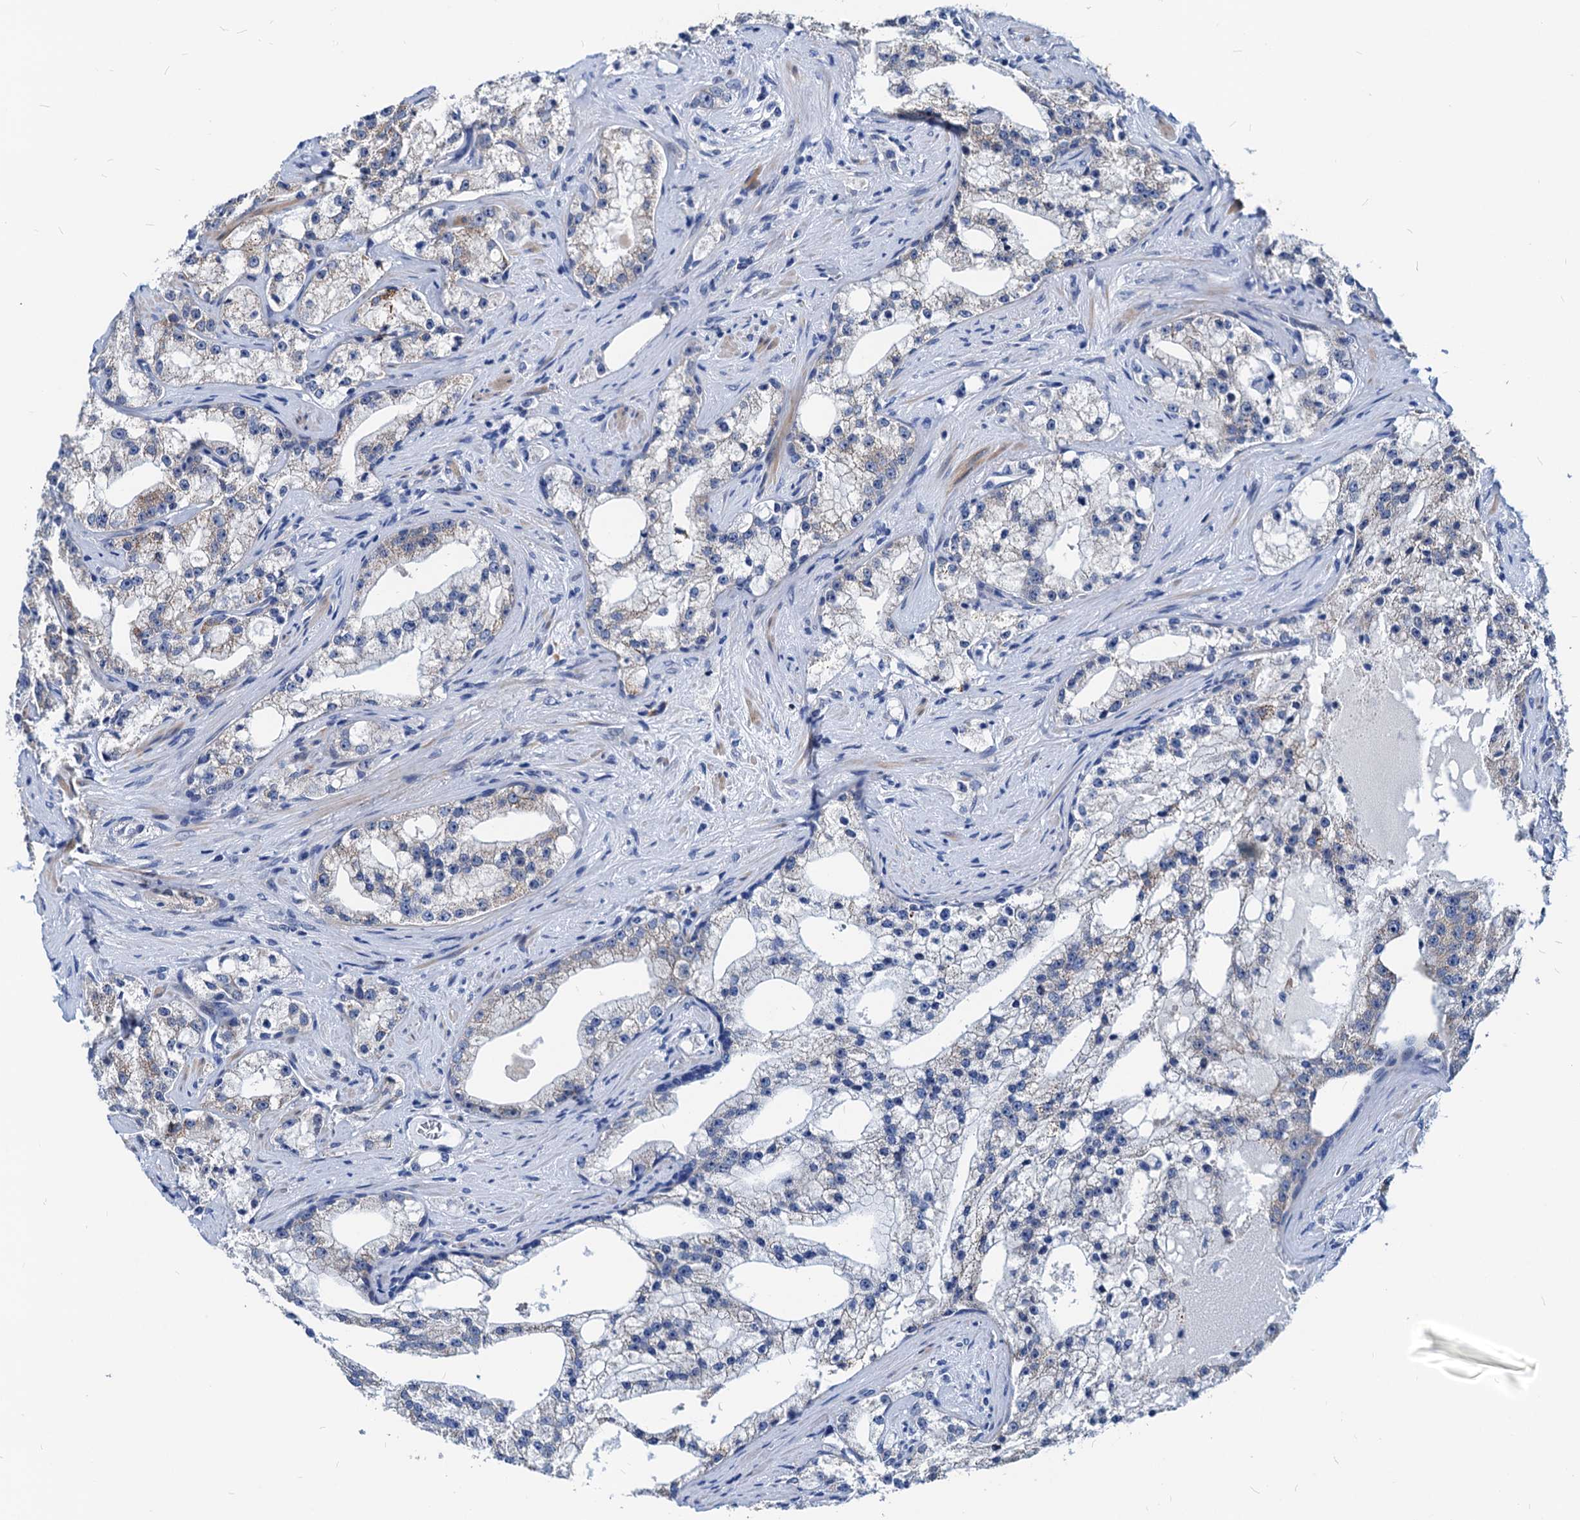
{"staining": {"intensity": "negative", "quantity": "none", "location": "none"}, "tissue": "prostate cancer", "cell_type": "Tumor cells", "image_type": "cancer", "snomed": [{"axis": "morphology", "description": "Adenocarcinoma, High grade"}, {"axis": "topography", "description": "Prostate"}], "caption": "IHC photomicrograph of prostate cancer (high-grade adenocarcinoma) stained for a protein (brown), which displays no expression in tumor cells.", "gene": "HSF2", "patient": {"sex": "male", "age": 64}}